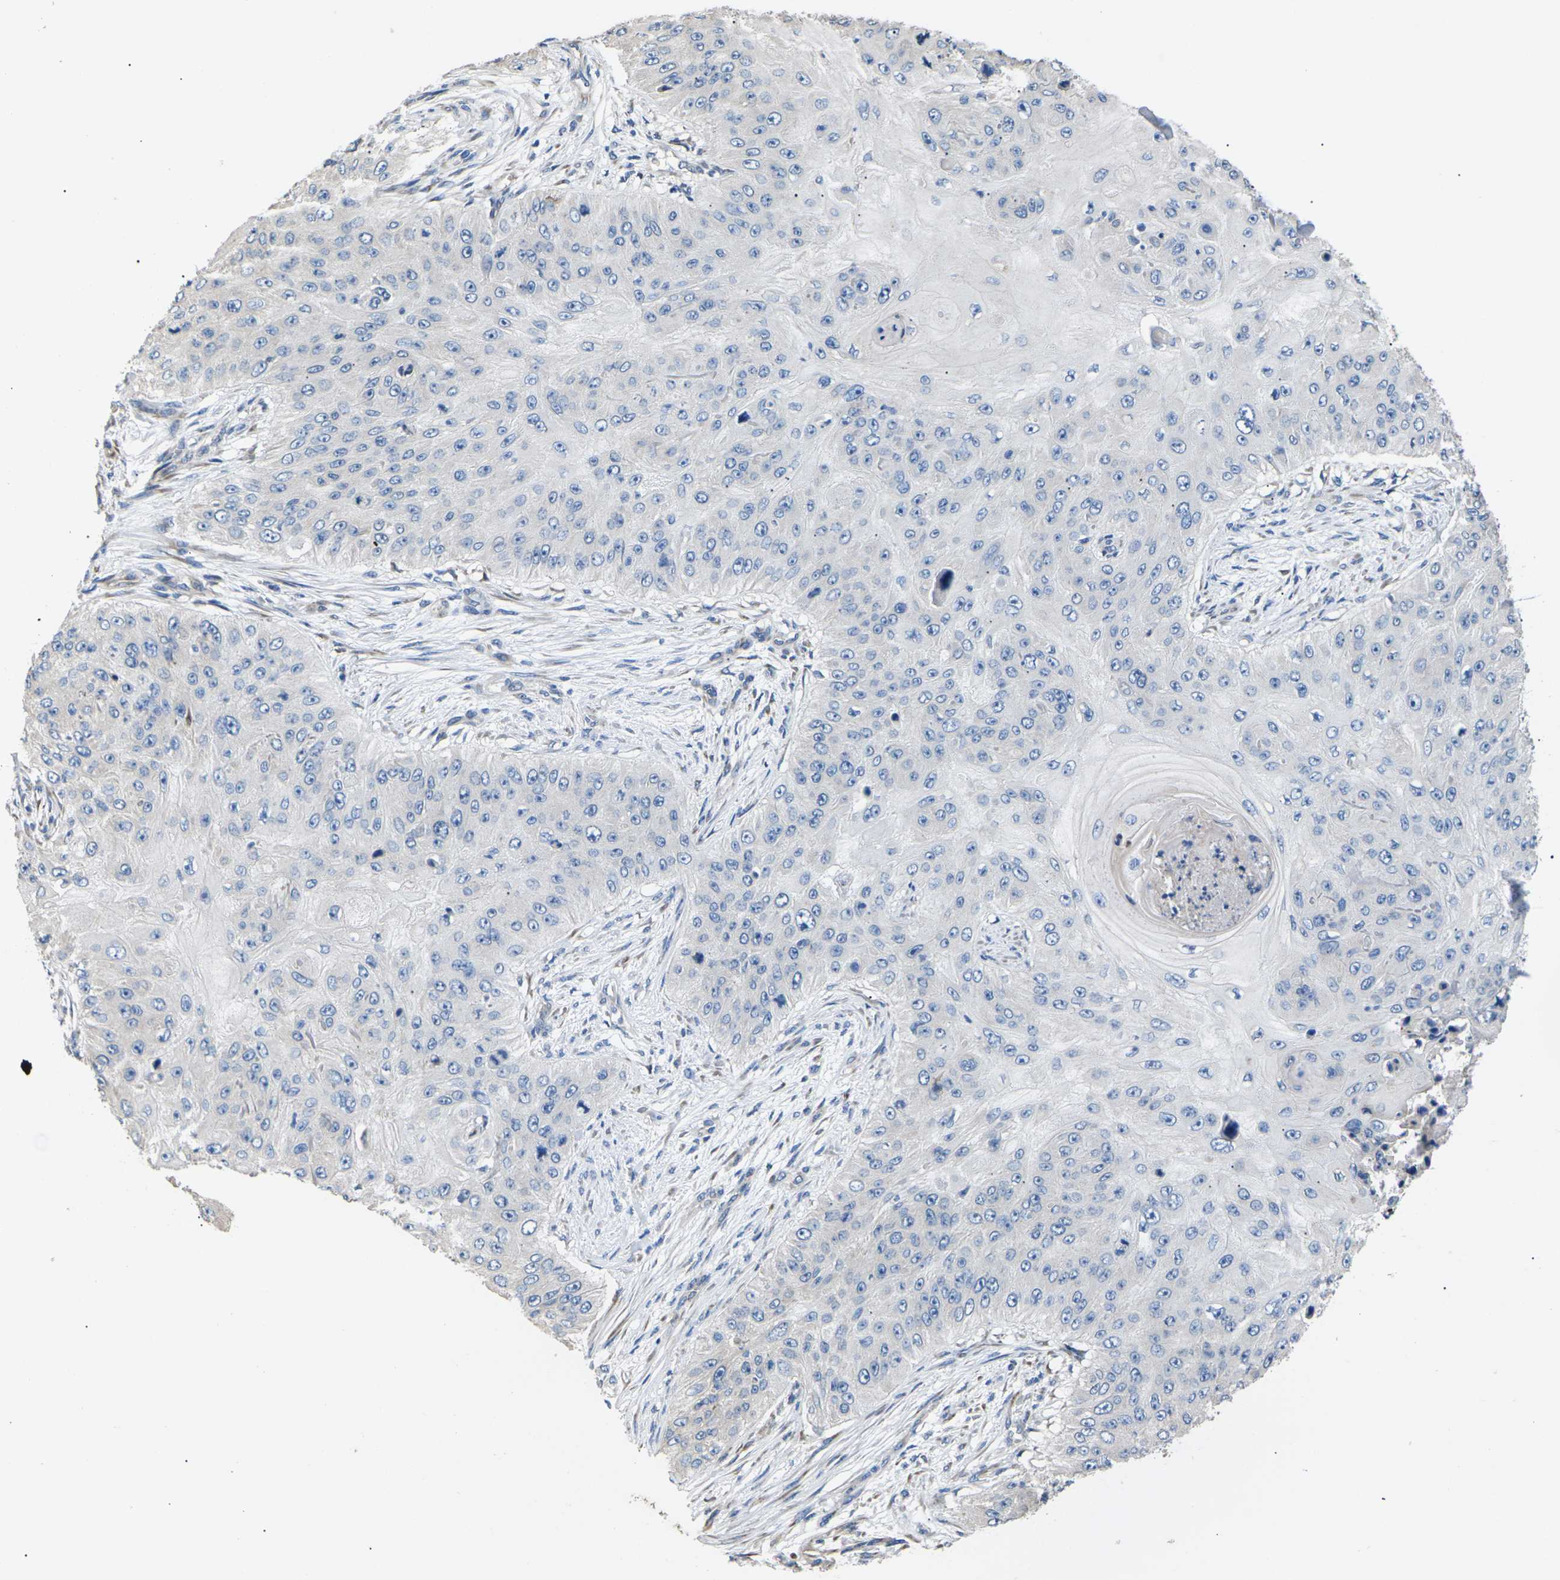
{"staining": {"intensity": "negative", "quantity": "none", "location": "none"}, "tissue": "skin cancer", "cell_type": "Tumor cells", "image_type": "cancer", "snomed": [{"axis": "morphology", "description": "Squamous cell carcinoma, NOS"}, {"axis": "topography", "description": "Skin"}], "caption": "Skin squamous cell carcinoma stained for a protein using immunohistochemistry (IHC) displays no positivity tumor cells.", "gene": "KLHDC8B", "patient": {"sex": "female", "age": 80}}